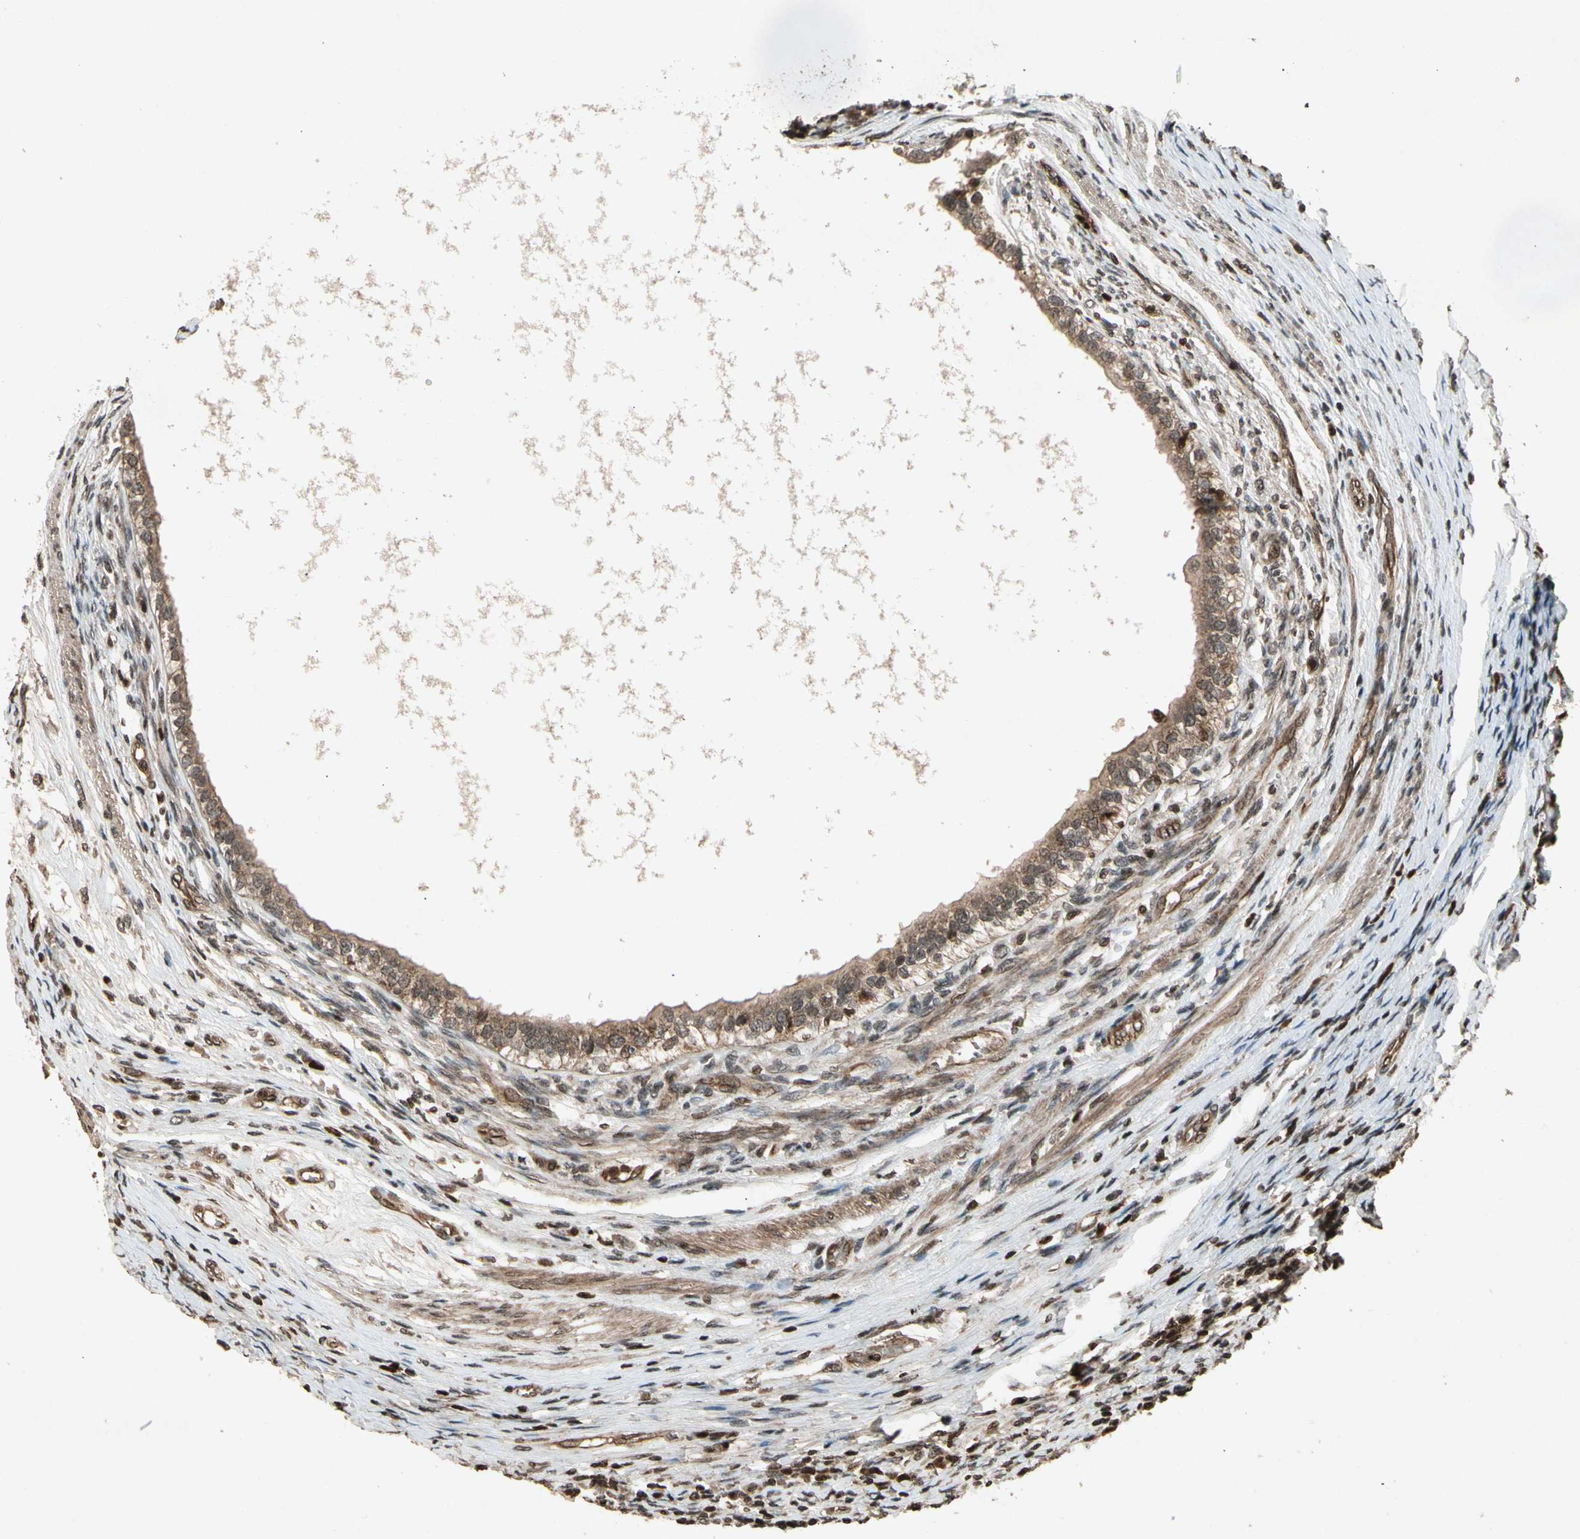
{"staining": {"intensity": "moderate", "quantity": ">75%", "location": "cytoplasmic/membranous"}, "tissue": "testis cancer", "cell_type": "Tumor cells", "image_type": "cancer", "snomed": [{"axis": "morphology", "description": "Carcinoma, Embryonal, NOS"}, {"axis": "topography", "description": "Testis"}], "caption": "DAB (3,3'-diaminobenzidine) immunohistochemical staining of testis cancer (embryonal carcinoma) reveals moderate cytoplasmic/membranous protein staining in about >75% of tumor cells.", "gene": "GLRX", "patient": {"sex": "male", "age": 26}}